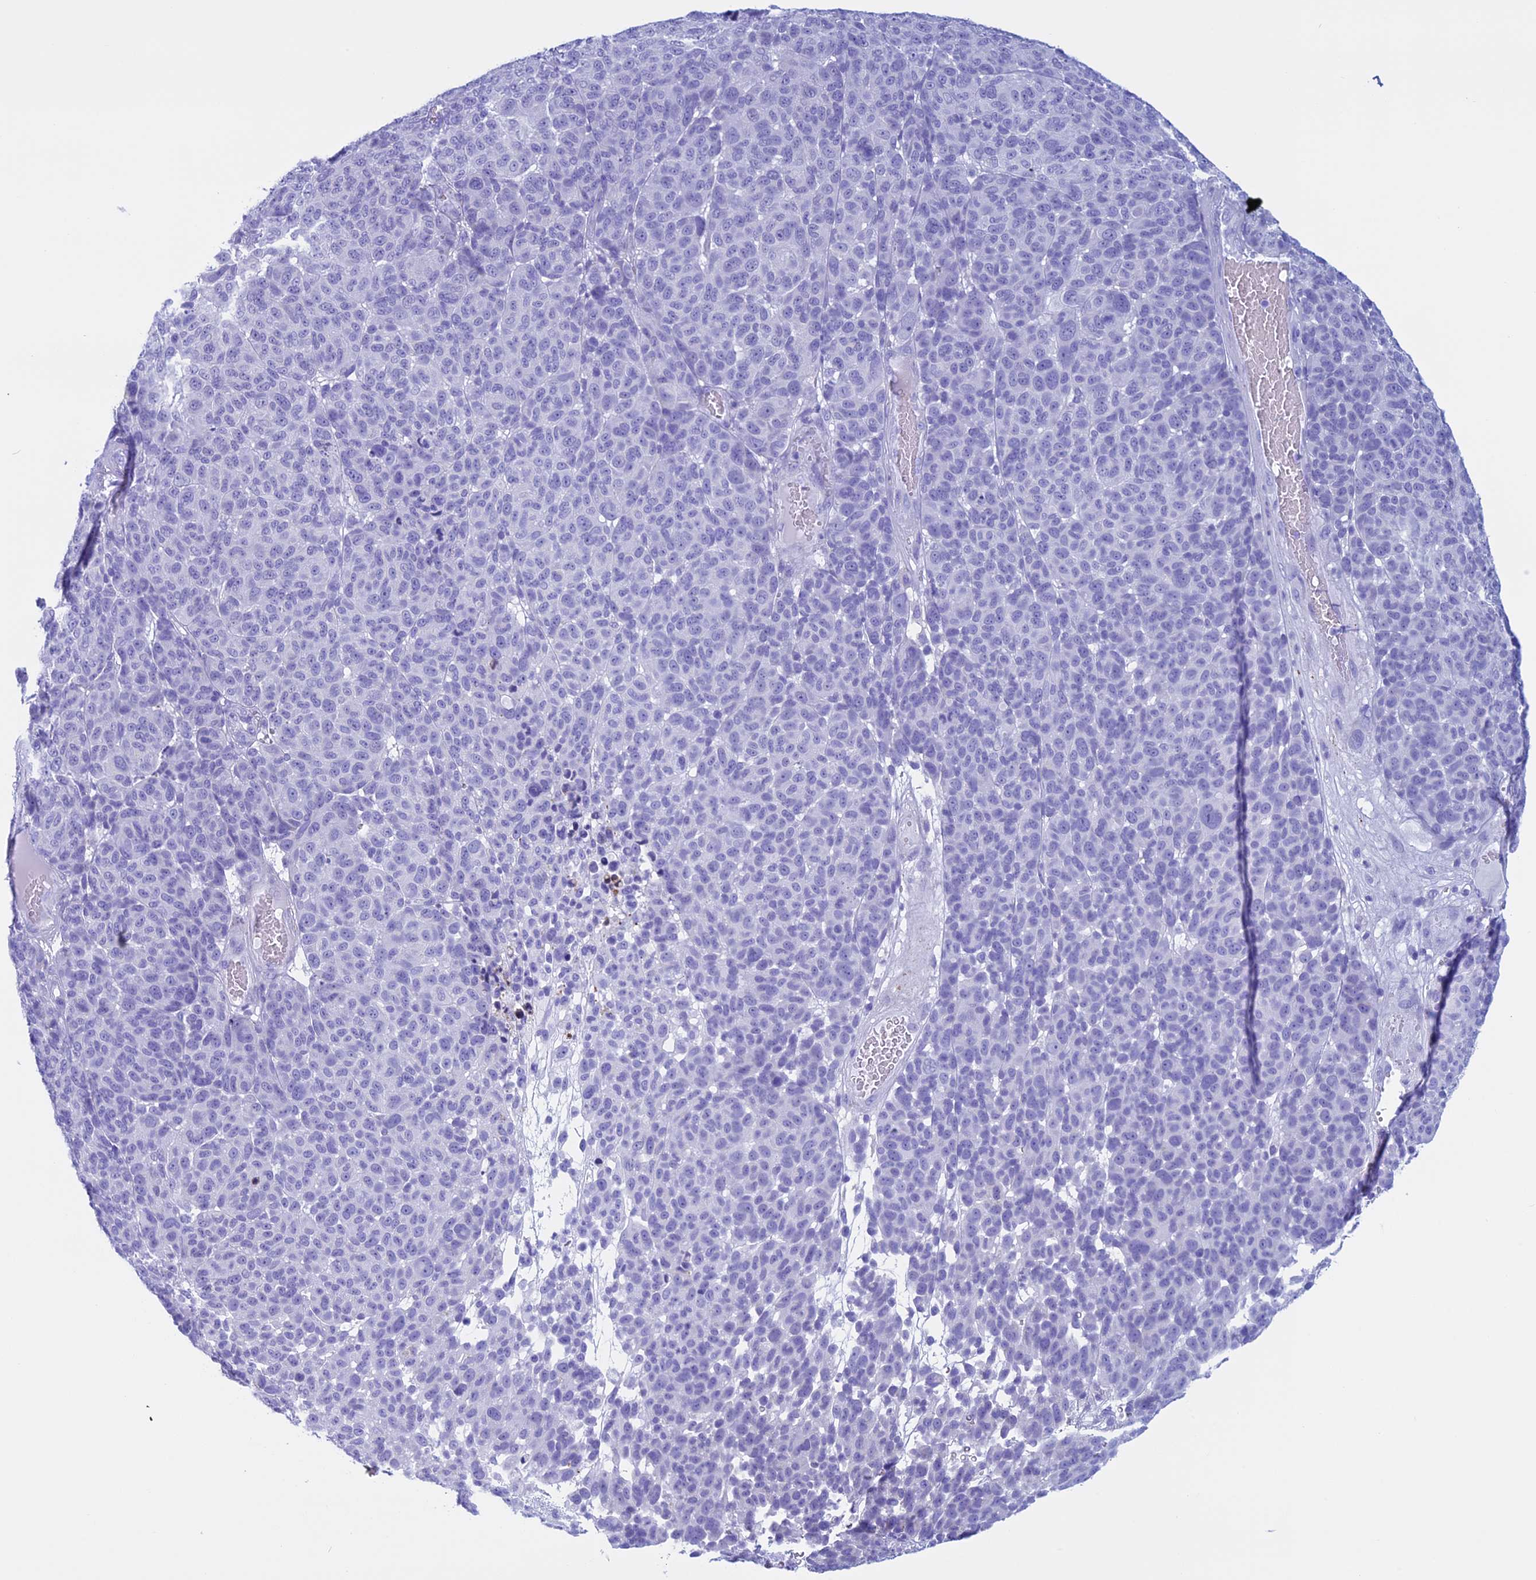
{"staining": {"intensity": "negative", "quantity": "none", "location": "none"}, "tissue": "melanoma", "cell_type": "Tumor cells", "image_type": "cancer", "snomed": [{"axis": "morphology", "description": "Malignant melanoma, NOS"}, {"axis": "topography", "description": "Skin"}], "caption": "There is no significant positivity in tumor cells of melanoma. (DAB IHC with hematoxylin counter stain).", "gene": "FAM169A", "patient": {"sex": "male", "age": 49}}